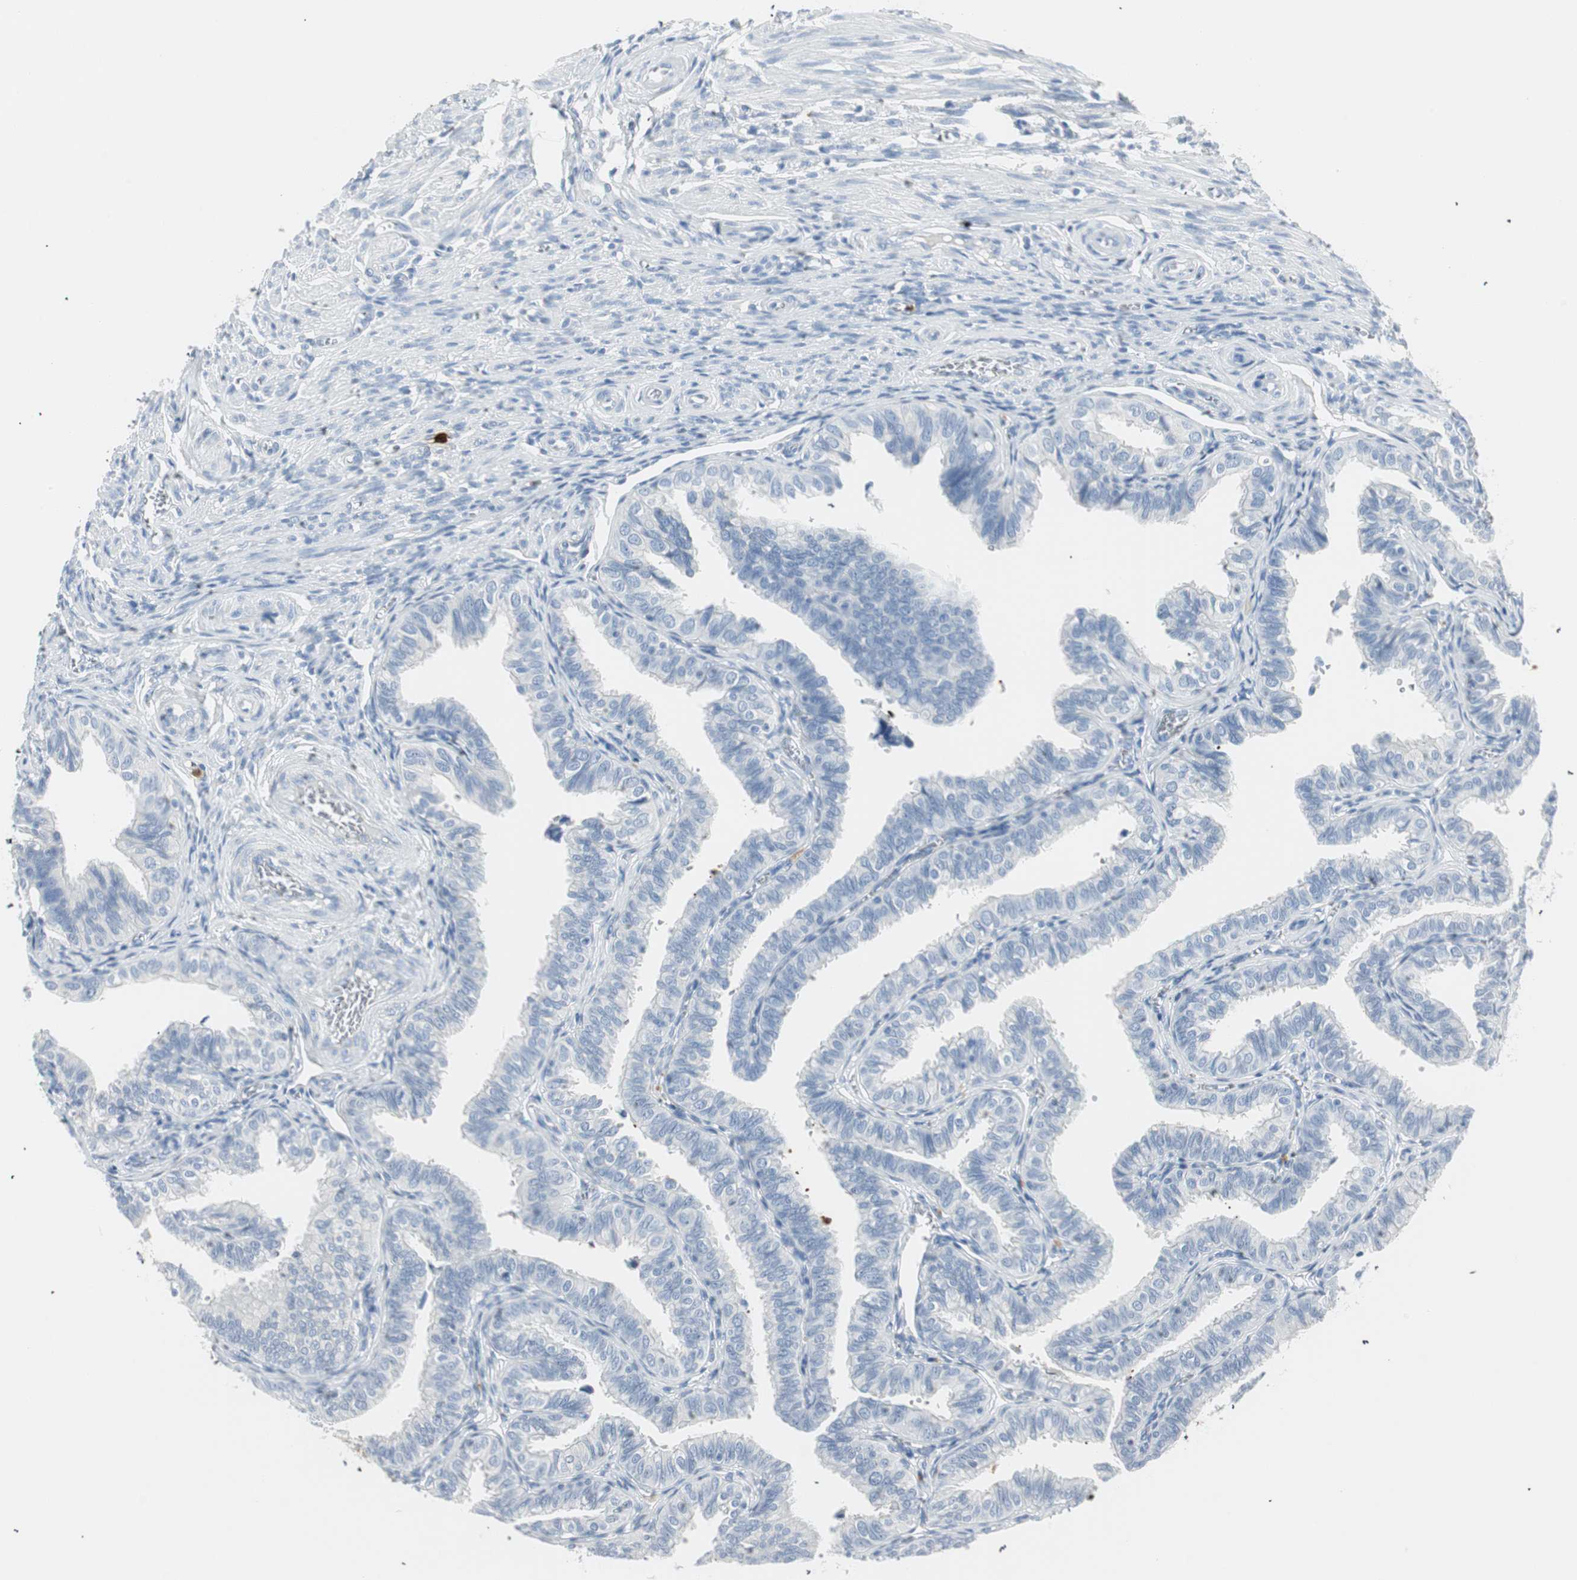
{"staining": {"intensity": "negative", "quantity": "none", "location": "none"}, "tissue": "fallopian tube", "cell_type": "Glandular cells", "image_type": "normal", "snomed": [{"axis": "morphology", "description": "Normal tissue, NOS"}, {"axis": "topography", "description": "Fallopian tube"}], "caption": "Glandular cells are negative for protein expression in benign human fallopian tube. Nuclei are stained in blue.", "gene": "PRTN3", "patient": {"sex": "female", "age": 46}}